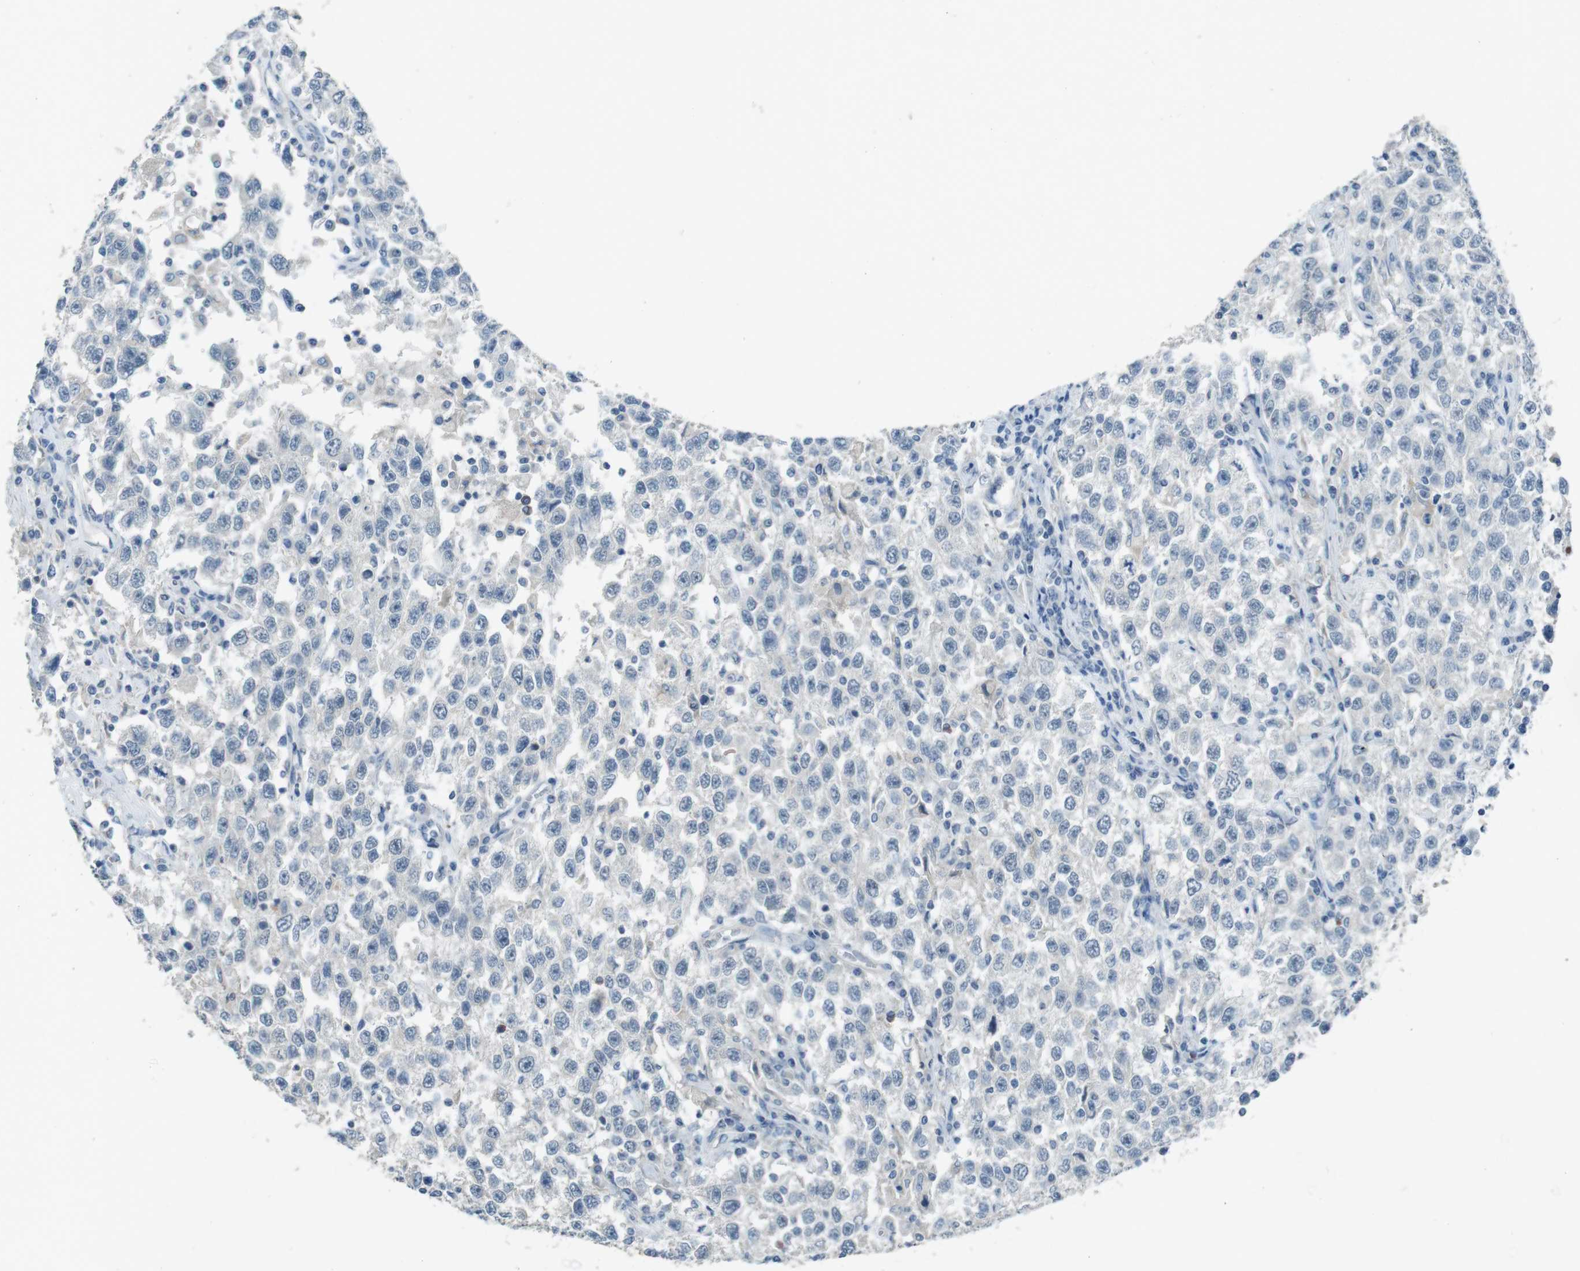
{"staining": {"intensity": "negative", "quantity": "none", "location": "none"}, "tissue": "testis cancer", "cell_type": "Tumor cells", "image_type": "cancer", "snomed": [{"axis": "morphology", "description": "Seminoma, NOS"}, {"axis": "topography", "description": "Testis"}], "caption": "Micrograph shows no protein staining in tumor cells of seminoma (testis) tissue.", "gene": "ENTPD7", "patient": {"sex": "male", "age": 41}}